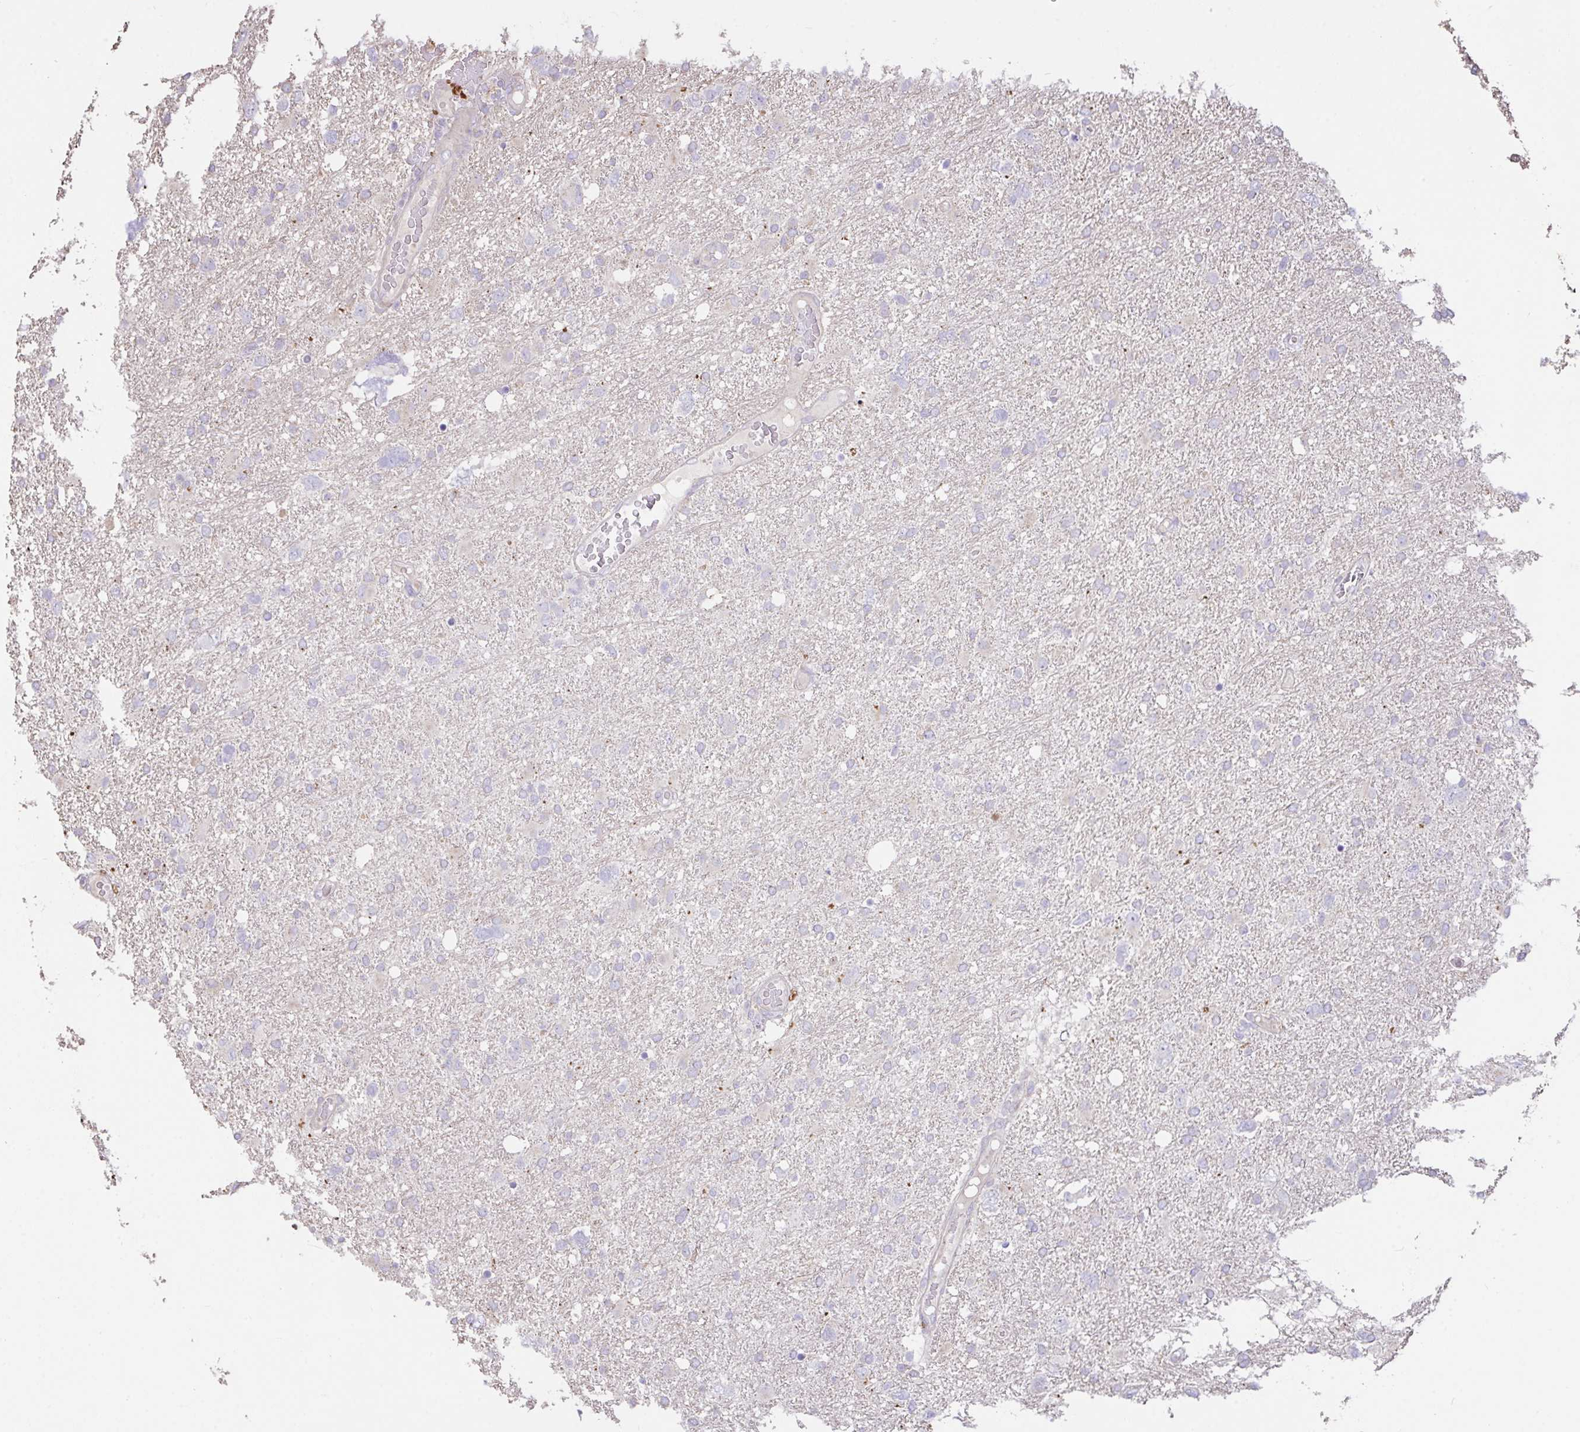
{"staining": {"intensity": "negative", "quantity": "none", "location": "none"}, "tissue": "glioma", "cell_type": "Tumor cells", "image_type": "cancer", "snomed": [{"axis": "morphology", "description": "Glioma, malignant, High grade"}, {"axis": "topography", "description": "Brain"}], "caption": "Immunohistochemistry image of human malignant glioma (high-grade) stained for a protein (brown), which reveals no positivity in tumor cells.", "gene": "FCER1A", "patient": {"sex": "male", "age": 61}}